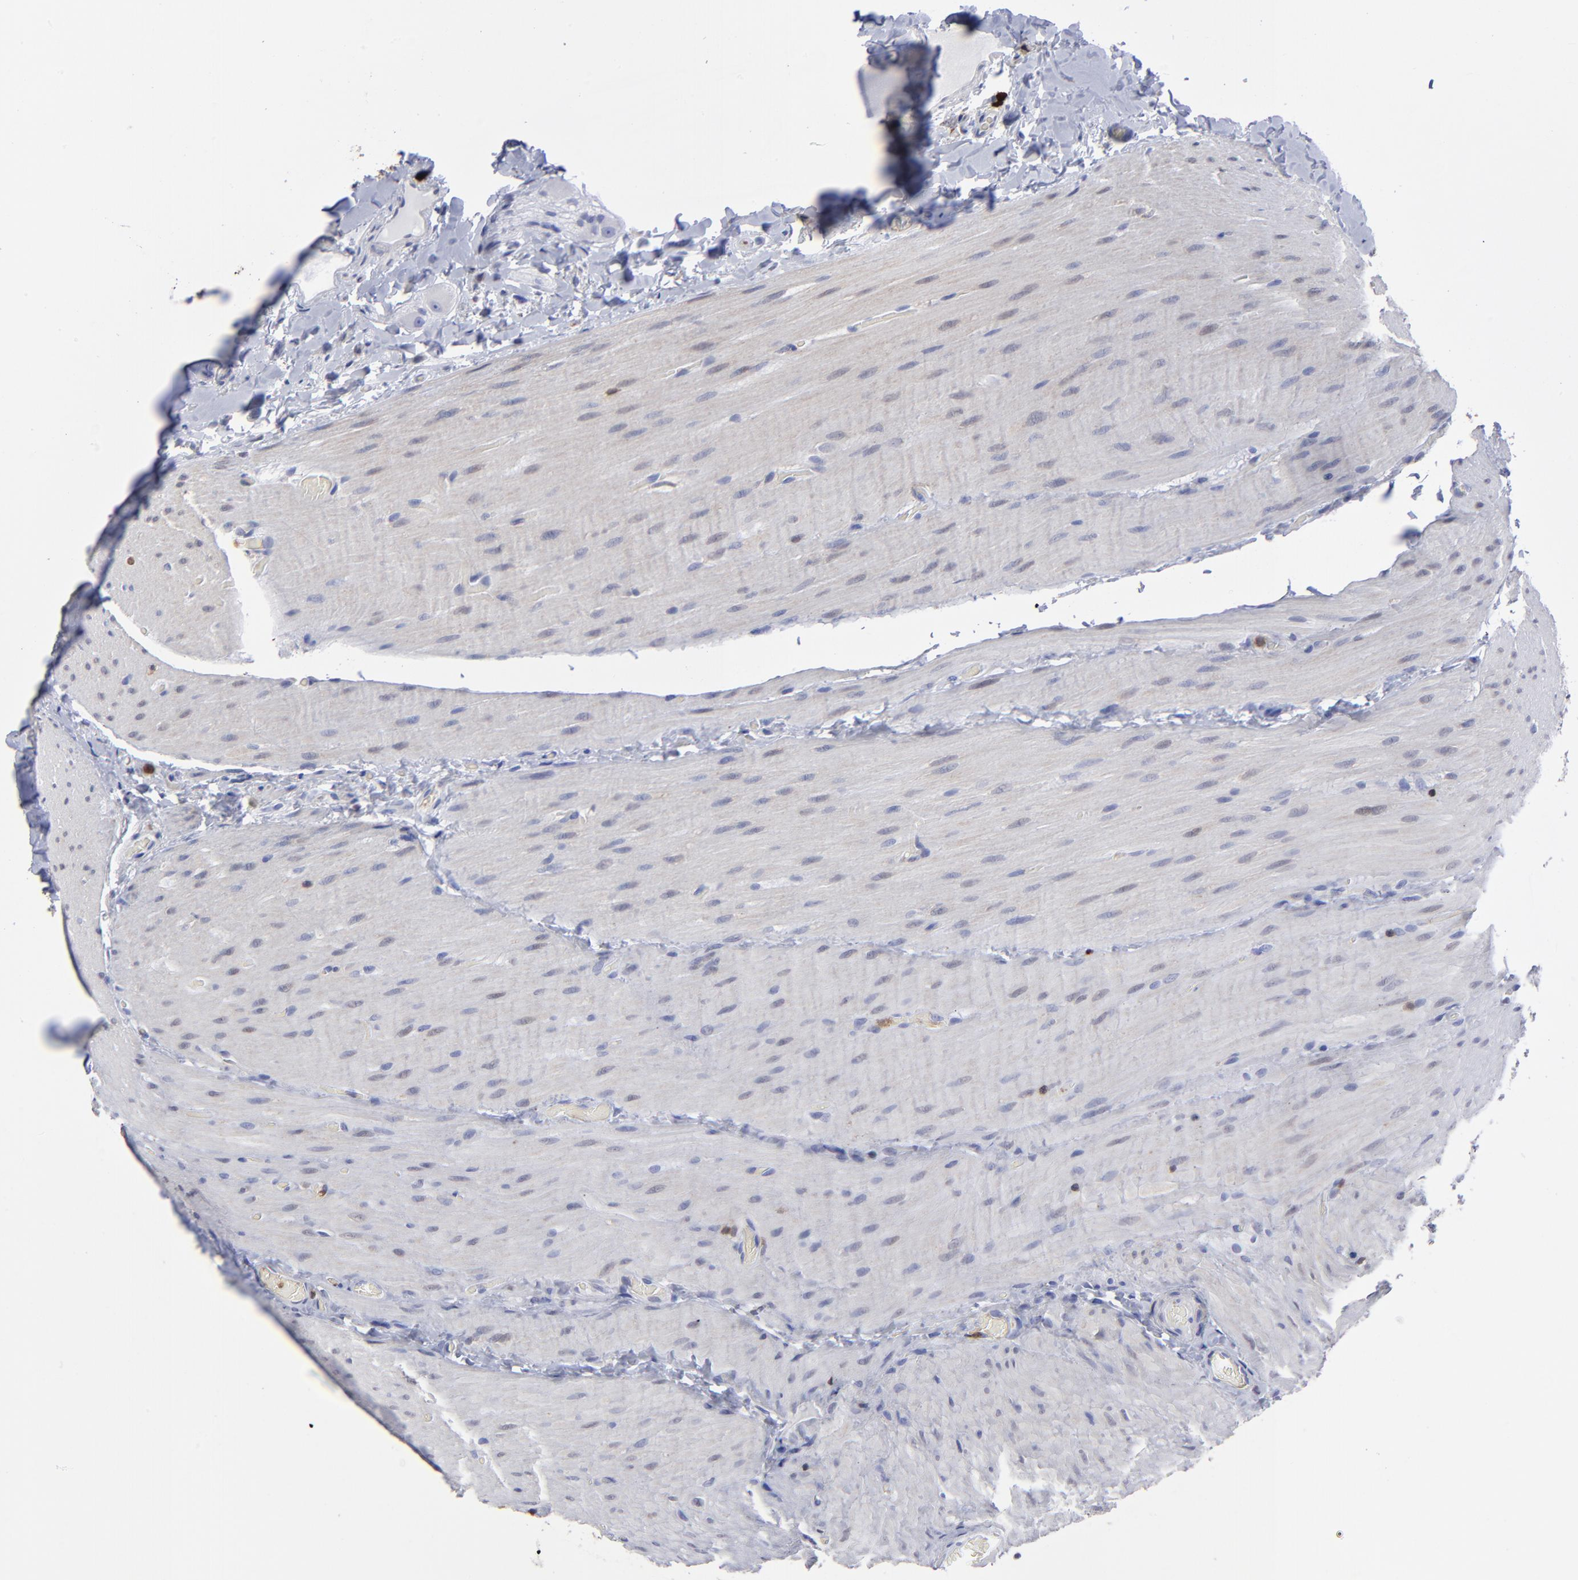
{"staining": {"intensity": "negative", "quantity": "none", "location": "none"}, "tissue": "duodenum", "cell_type": "Glandular cells", "image_type": "normal", "snomed": [{"axis": "morphology", "description": "Normal tissue, NOS"}, {"axis": "topography", "description": "Duodenum"}], "caption": "This is an IHC micrograph of normal human duodenum. There is no positivity in glandular cells.", "gene": "TBXT", "patient": {"sex": "male", "age": 66}}